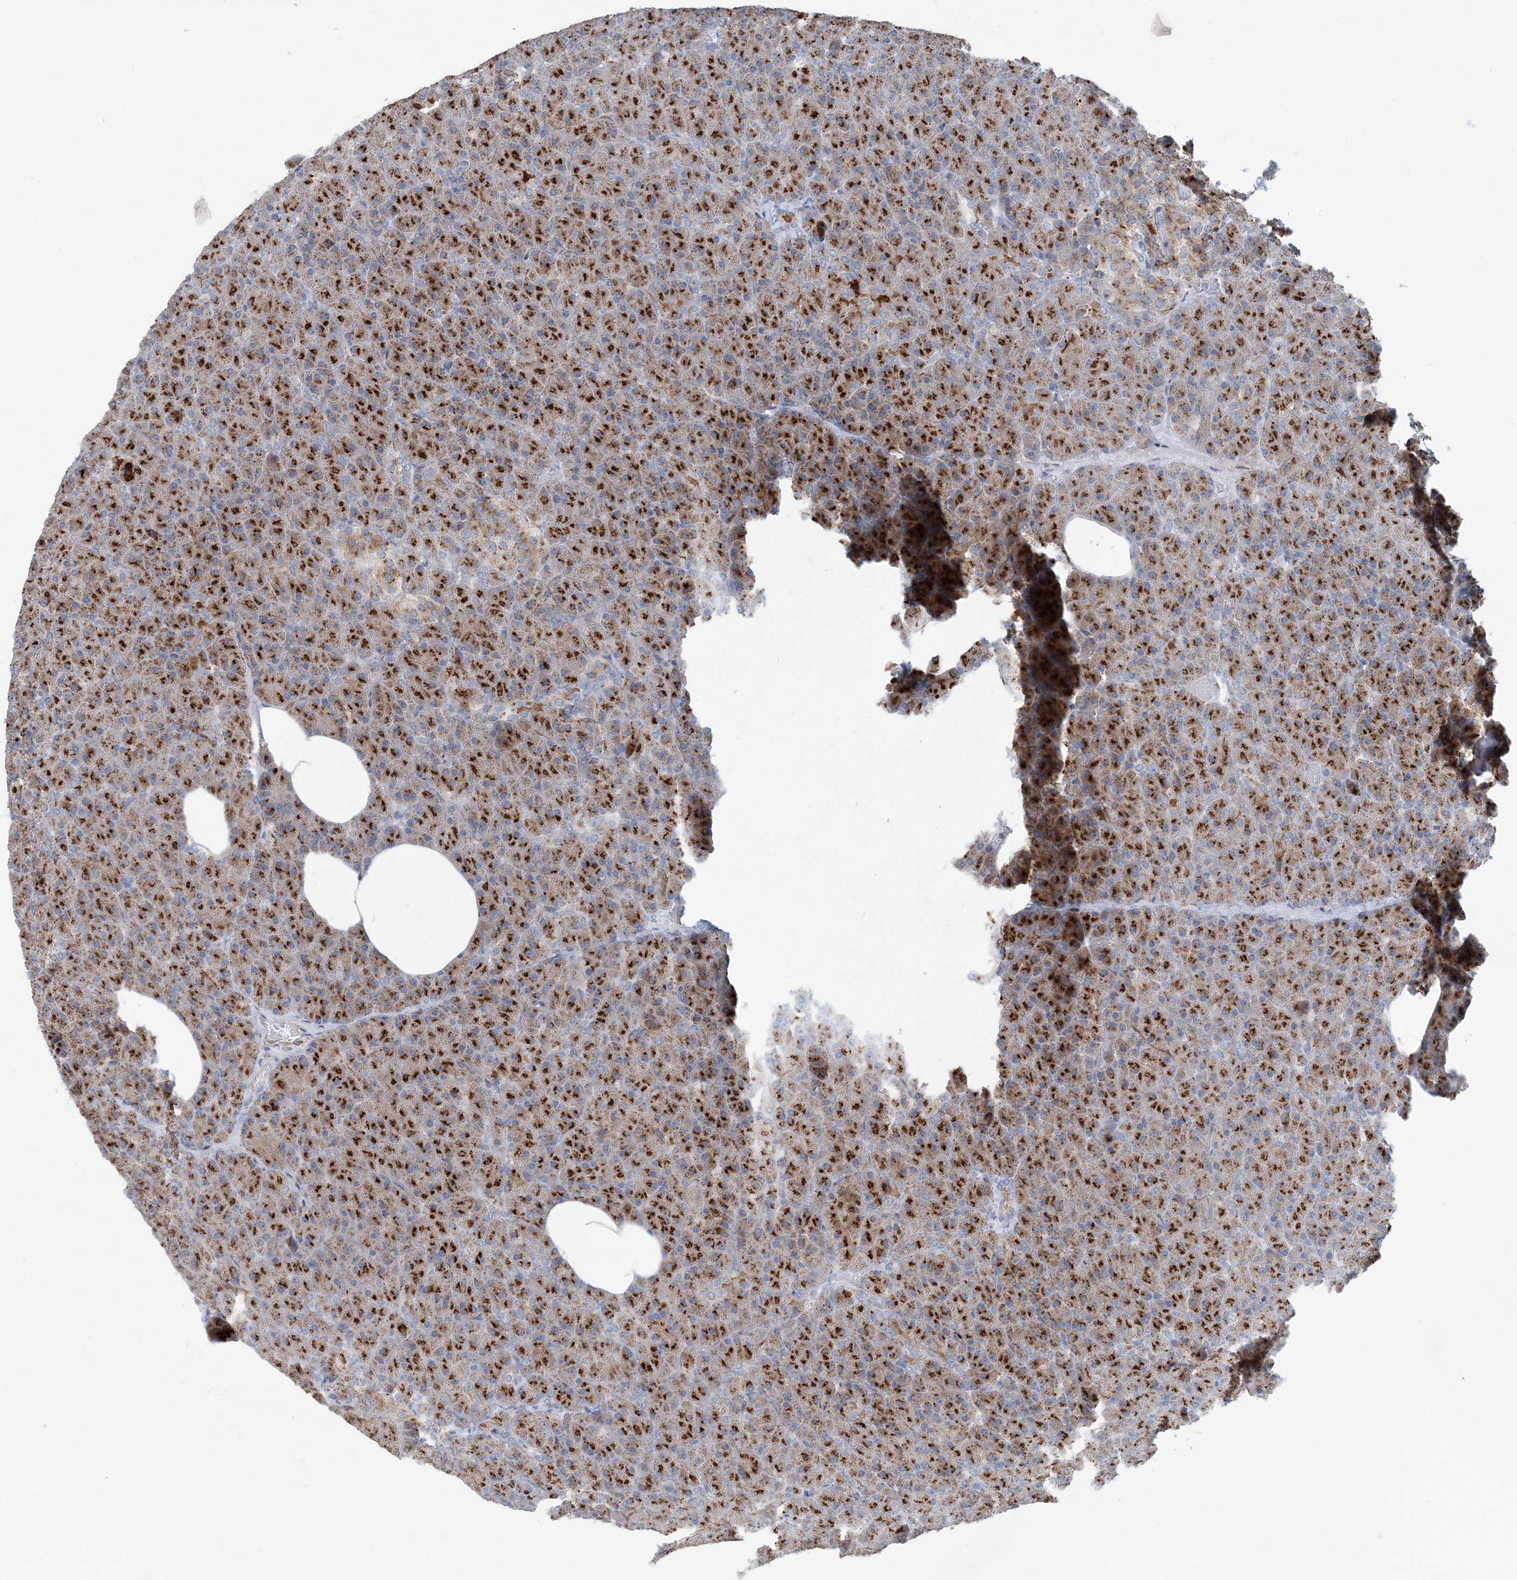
{"staining": {"intensity": "moderate", "quantity": ">75%", "location": "cytoplasmic/membranous"}, "tissue": "pancreas", "cell_type": "Exocrine glandular cells", "image_type": "normal", "snomed": [{"axis": "morphology", "description": "Normal tissue, NOS"}, {"axis": "morphology", "description": "Carcinoid, malignant, NOS"}, {"axis": "topography", "description": "Pancreas"}], "caption": "Approximately >75% of exocrine glandular cells in unremarkable pancreas exhibit moderate cytoplasmic/membranous protein staining as visualized by brown immunohistochemical staining.", "gene": "EIF2A", "patient": {"sex": "female", "age": 35}}